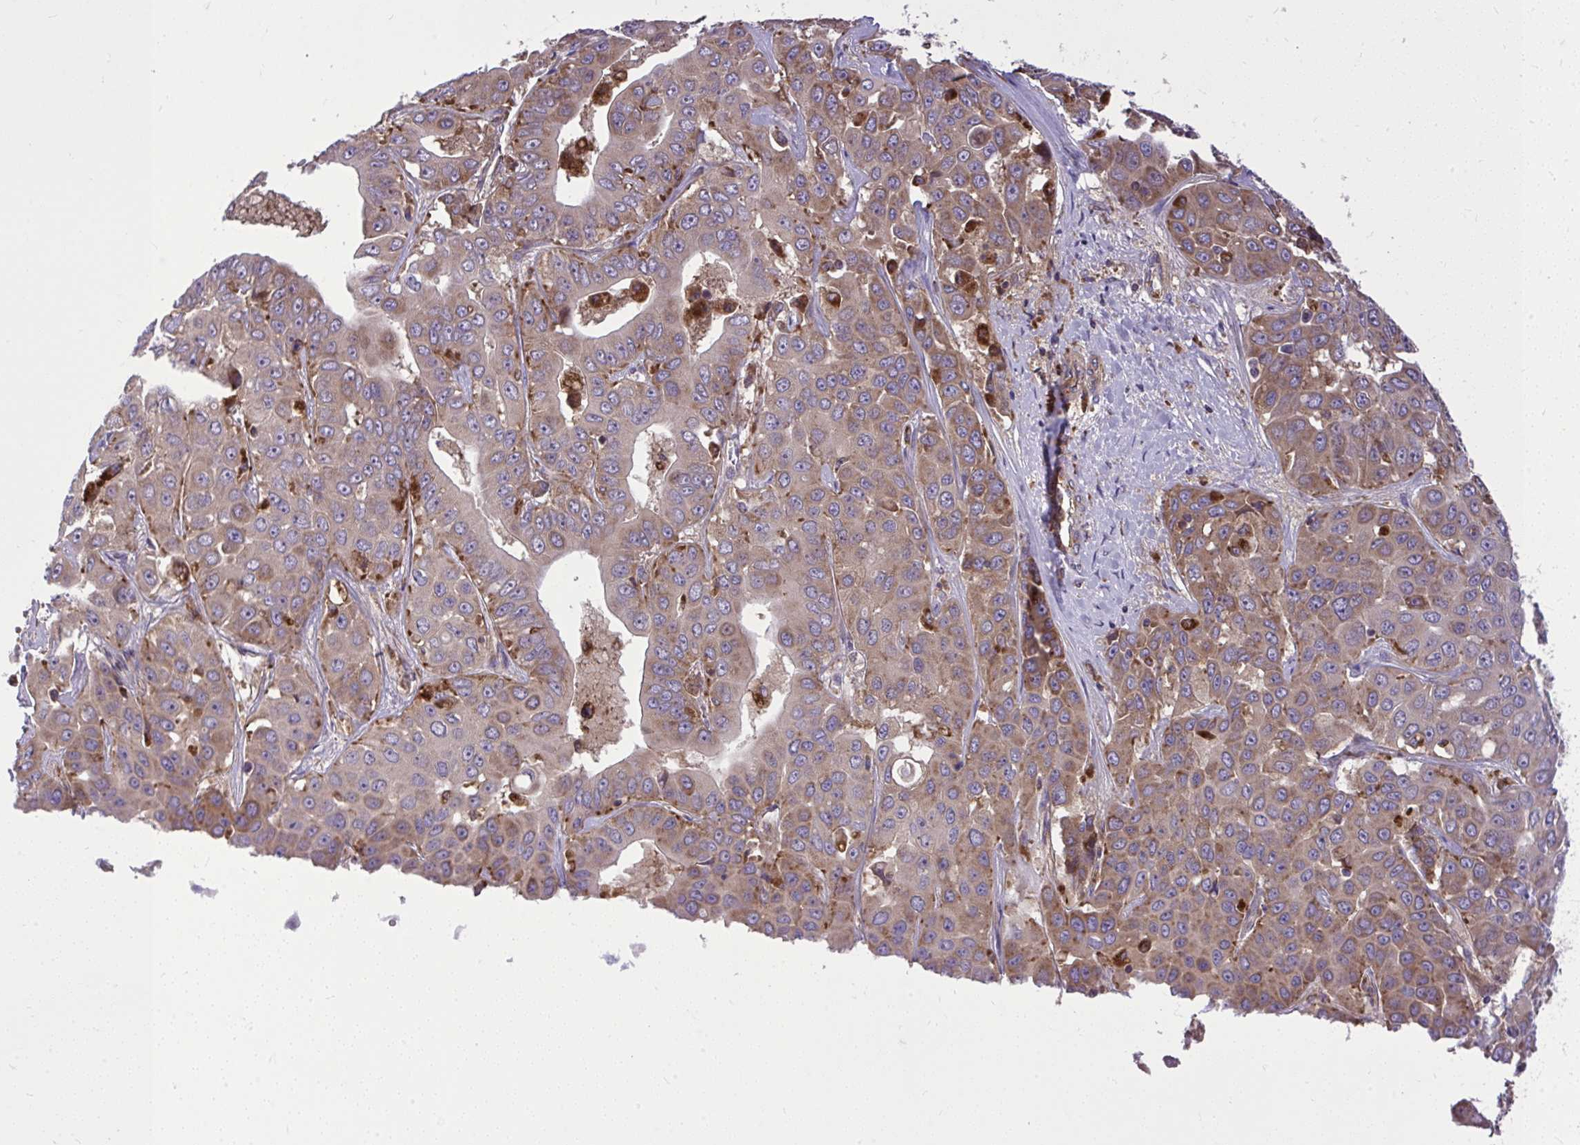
{"staining": {"intensity": "weak", "quantity": ">75%", "location": "cytoplasmic/membranous"}, "tissue": "liver cancer", "cell_type": "Tumor cells", "image_type": "cancer", "snomed": [{"axis": "morphology", "description": "Cholangiocarcinoma"}, {"axis": "topography", "description": "Liver"}], "caption": "Tumor cells exhibit low levels of weak cytoplasmic/membranous staining in about >75% of cells in liver cholangiocarcinoma.", "gene": "PAIP2", "patient": {"sex": "female", "age": 52}}